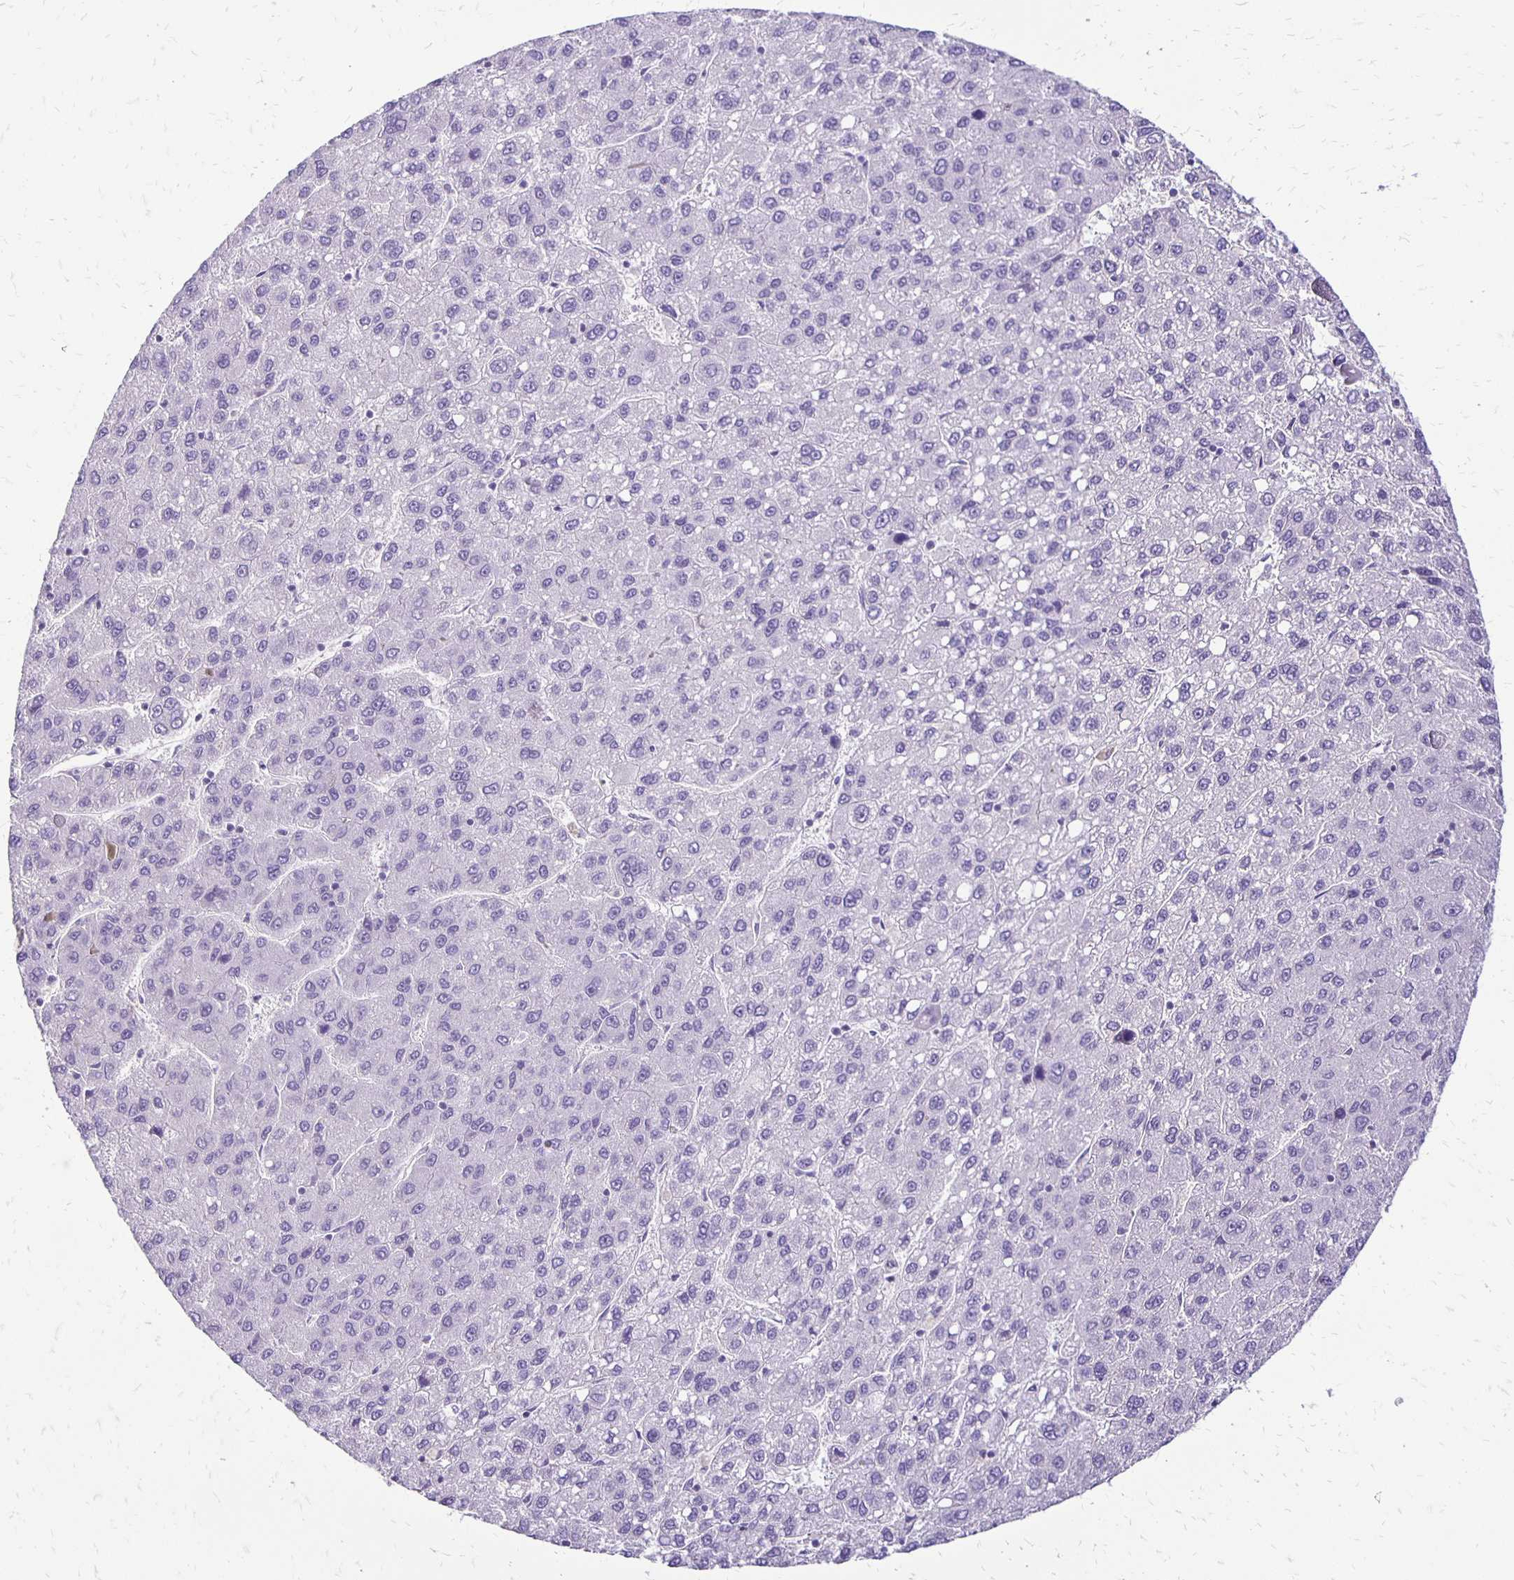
{"staining": {"intensity": "negative", "quantity": "none", "location": "none"}, "tissue": "liver cancer", "cell_type": "Tumor cells", "image_type": "cancer", "snomed": [{"axis": "morphology", "description": "Carcinoma, Hepatocellular, NOS"}, {"axis": "topography", "description": "Liver"}], "caption": "High magnification brightfield microscopy of hepatocellular carcinoma (liver) stained with DAB (brown) and counterstained with hematoxylin (blue): tumor cells show no significant staining.", "gene": "ANKRD45", "patient": {"sex": "female", "age": 82}}